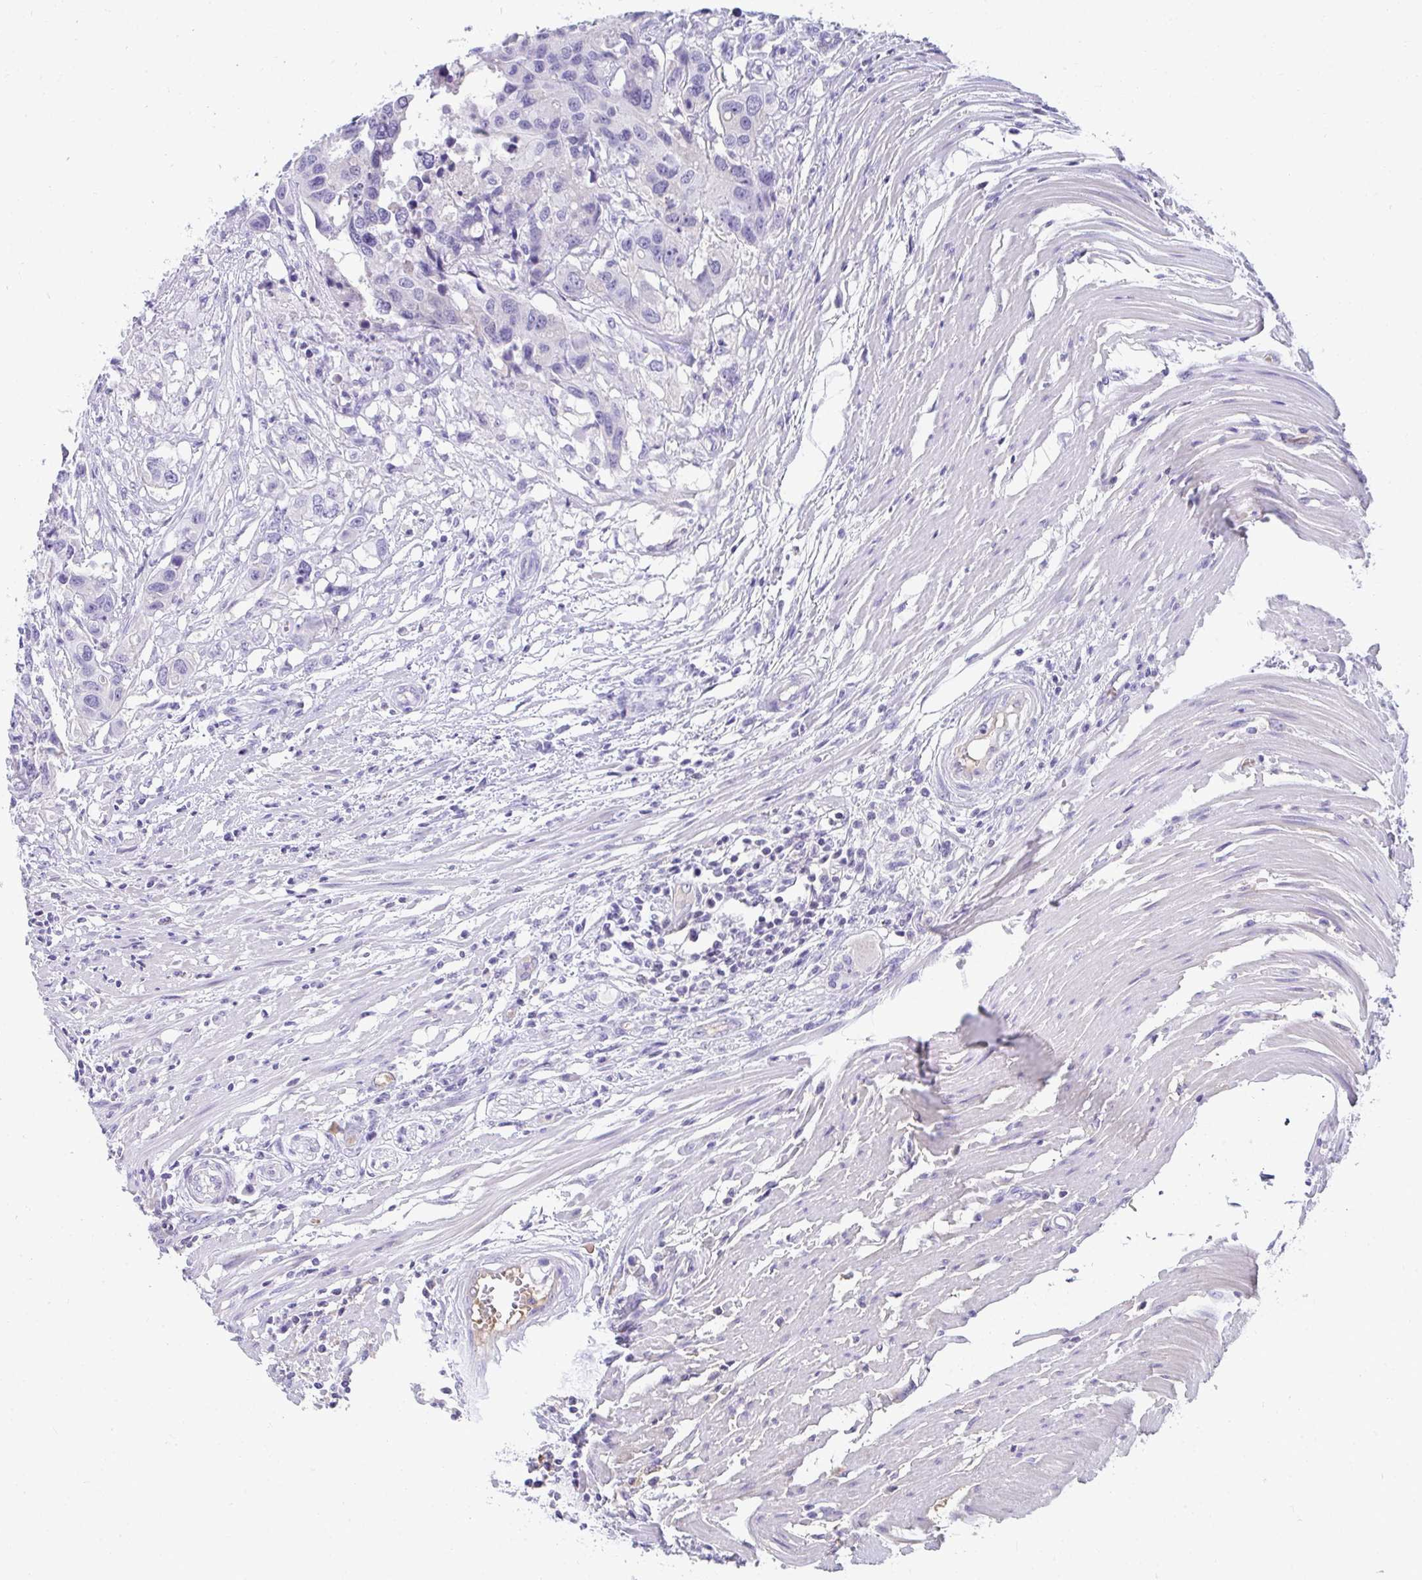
{"staining": {"intensity": "negative", "quantity": "none", "location": "none"}, "tissue": "colorectal cancer", "cell_type": "Tumor cells", "image_type": "cancer", "snomed": [{"axis": "morphology", "description": "Adenocarcinoma, NOS"}, {"axis": "topography", "description": "Colon"}], "caption": "Tumor cells are negative for brown protein staining in colorectal cancer.", "gene": "ZSWIM3", "patient": {"sex": "male", "age": 77}}